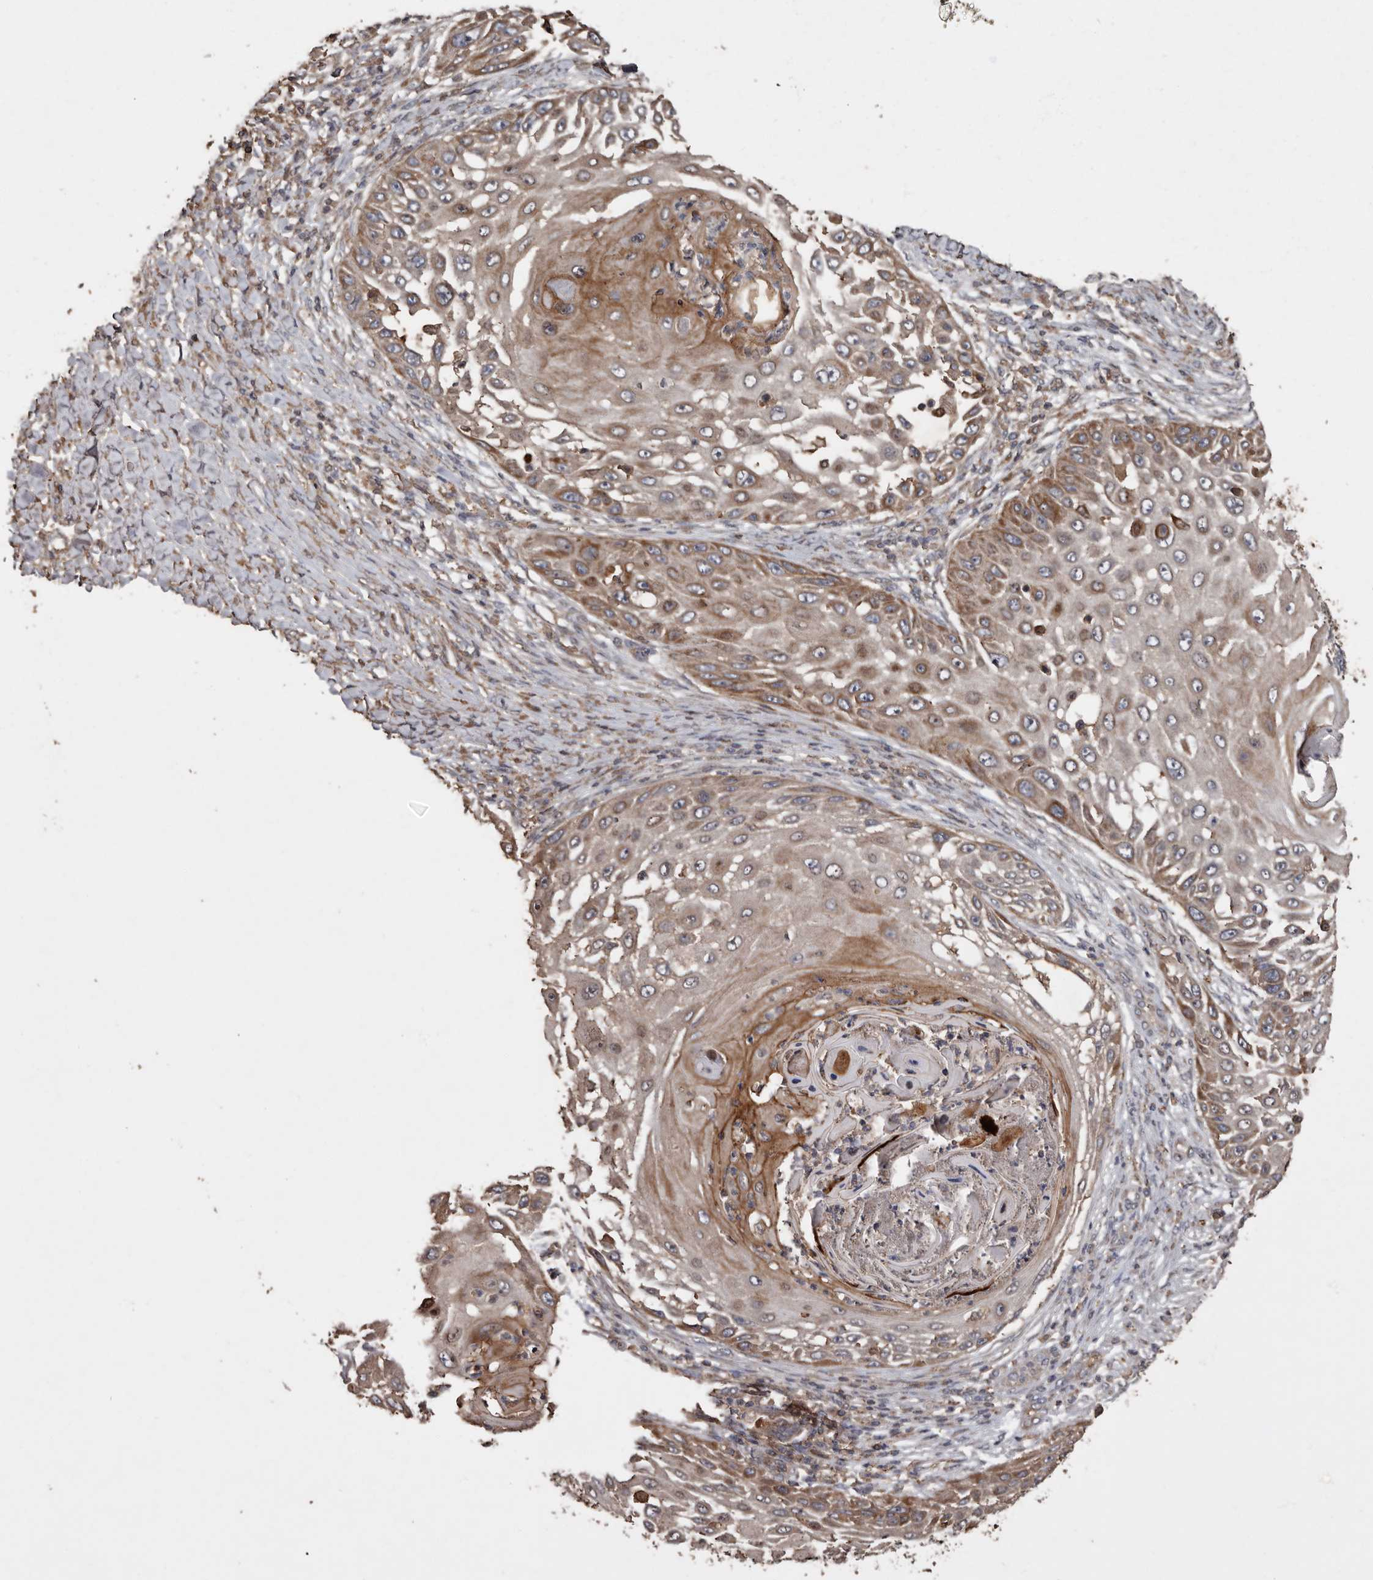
{"staining": {"intensity": "moderate", "quantity": ">75%", "location": "cytoplasmic/membranous"}, "tissue": "skin cancer", "cell_type": "Tumor cells", "image_type": "cancer", "snomed": [{"axis": "morphology", "description": "Squamous cell carcinoma, NOS"}, {"axis": "topography", "description": "Skin"}], "caption": "Moderate cytoplasmic/membranous protein positivity is appreciated in approximately >75% of tumor cells in skin squamous cell carcinoma. The staining was performed using DAB to visualize the protein expression in brown, while the nuclei were stained in blue with hematoxylin (Magnification: 20x).", "gene": "RANBP17", "patient": {"sex": "female", "age": 44}}